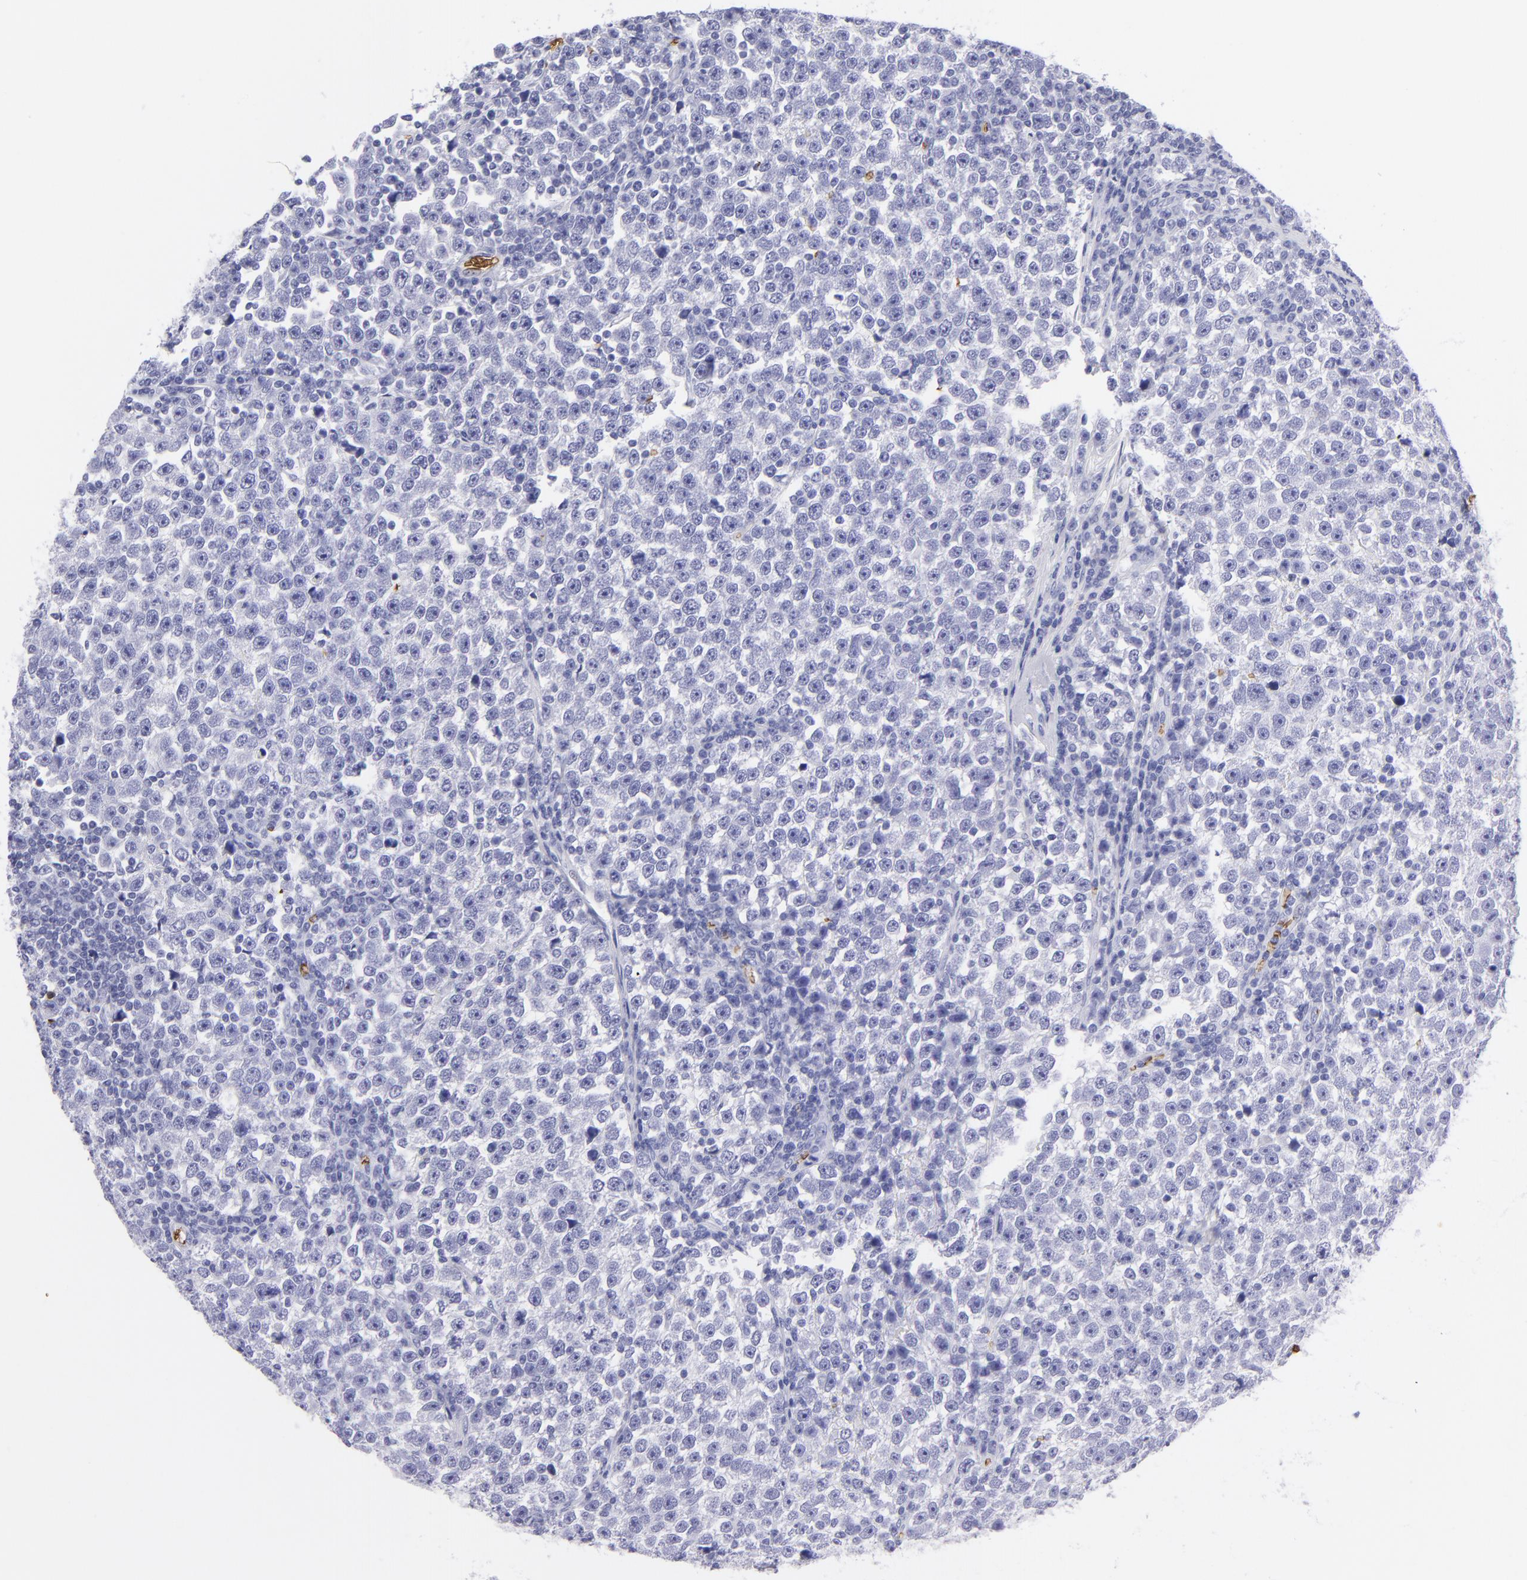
{"staining": {"intensity": "negative", "quantity": "none", "location": "none"}, "tissue": "testis cancer", "cell_type": "Tumor cells", "image_type": "cancer", "snomed": [{"axis": "morphology", "description": "Seminoma, NOS"}, {"axis": "topography", "description": "Testis"}], "caption": "Tumor cells are negative for brown protein staining in seminoma (testis).", "gene": "GYPA", "patient": {"sex": "male", "age": 43}}